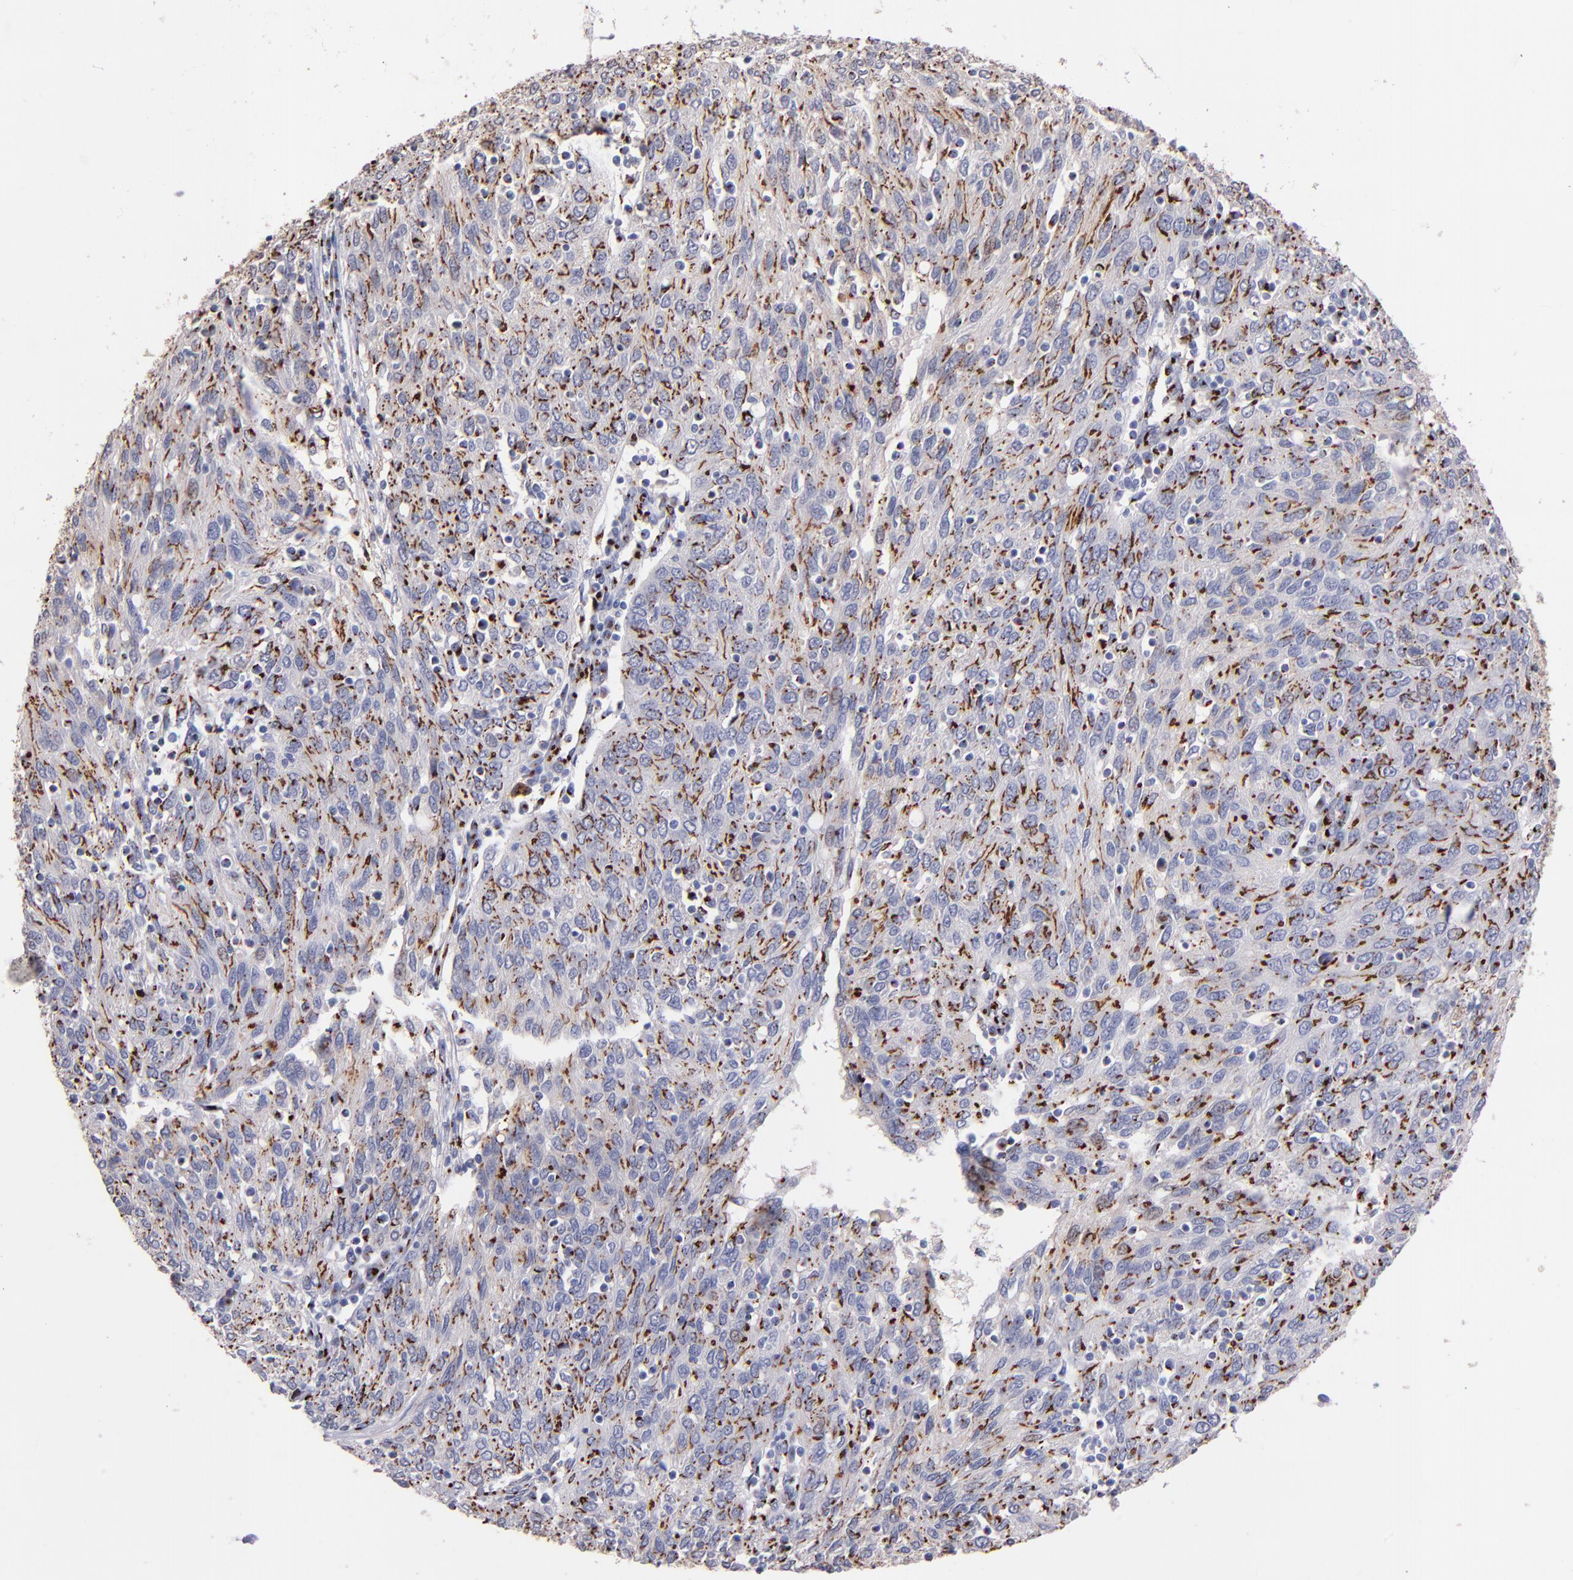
{"staining": {"intensity": "strong", "quantity": ">75%", "location": "cytoplasmic/membranous"}, "tissue": "ovarian cancer", "cell_type": "Tumor cells", "image_type": "cancer", "snomed": [{"axis": "morphology", "description": "Carcinoma, endometroid"}, {"axis": "topography", "description": "Ovary"}], "caption": "Endometroid carcinoma (ovarian) tissue demonstrates strong cytoplasmic/membranous staining in about >75% of tumor cells, visualized by immunohistochemistry. The staining was performed using DAB to visualize the protein expression in brown, while the nuclei were stained in blue with hematoxylin (Magnification: 20x).", "gene": "GOLIM4", "patient": {"sex": "female", "age": 50}}